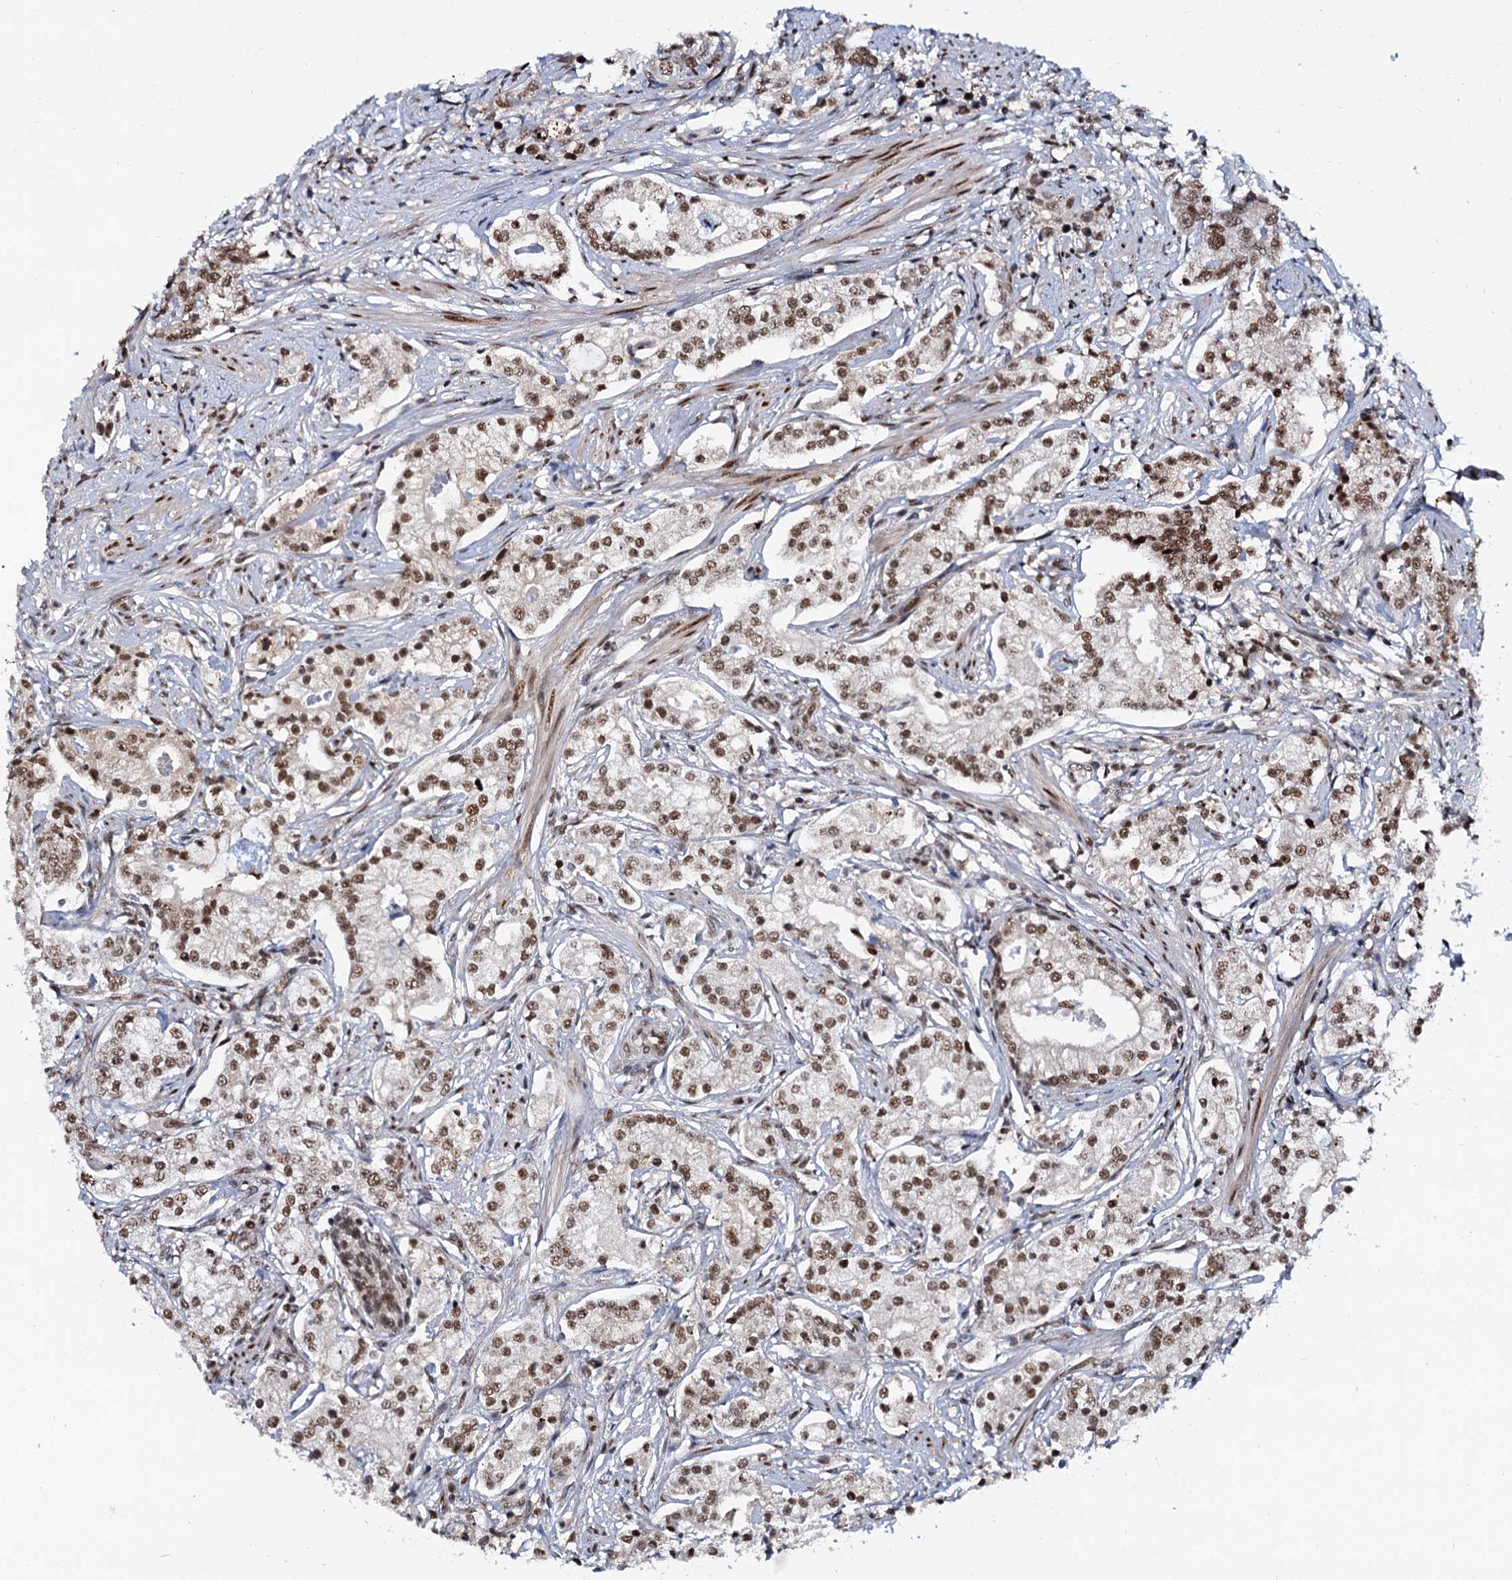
{"staining": {"intensity": "moderate", "quantity": ">75%", "location": "nuclear"}, "tissue": "prostate cancer", "cell_type": "Tumor cells", "image_type": "cancer", "snomed": [{"axis": "morphology", "description": "Adenocarcinoma, High grade"}, {"axis": "topography", "description": "Prostate"}], "caption": "A brown stain highlights moderate nuclear positivity of a protein in high-grade adenocarcinoma (prostate) tumor cells.", "gene": "WBP4", "patient": {"sex": "male", "age": 69}}